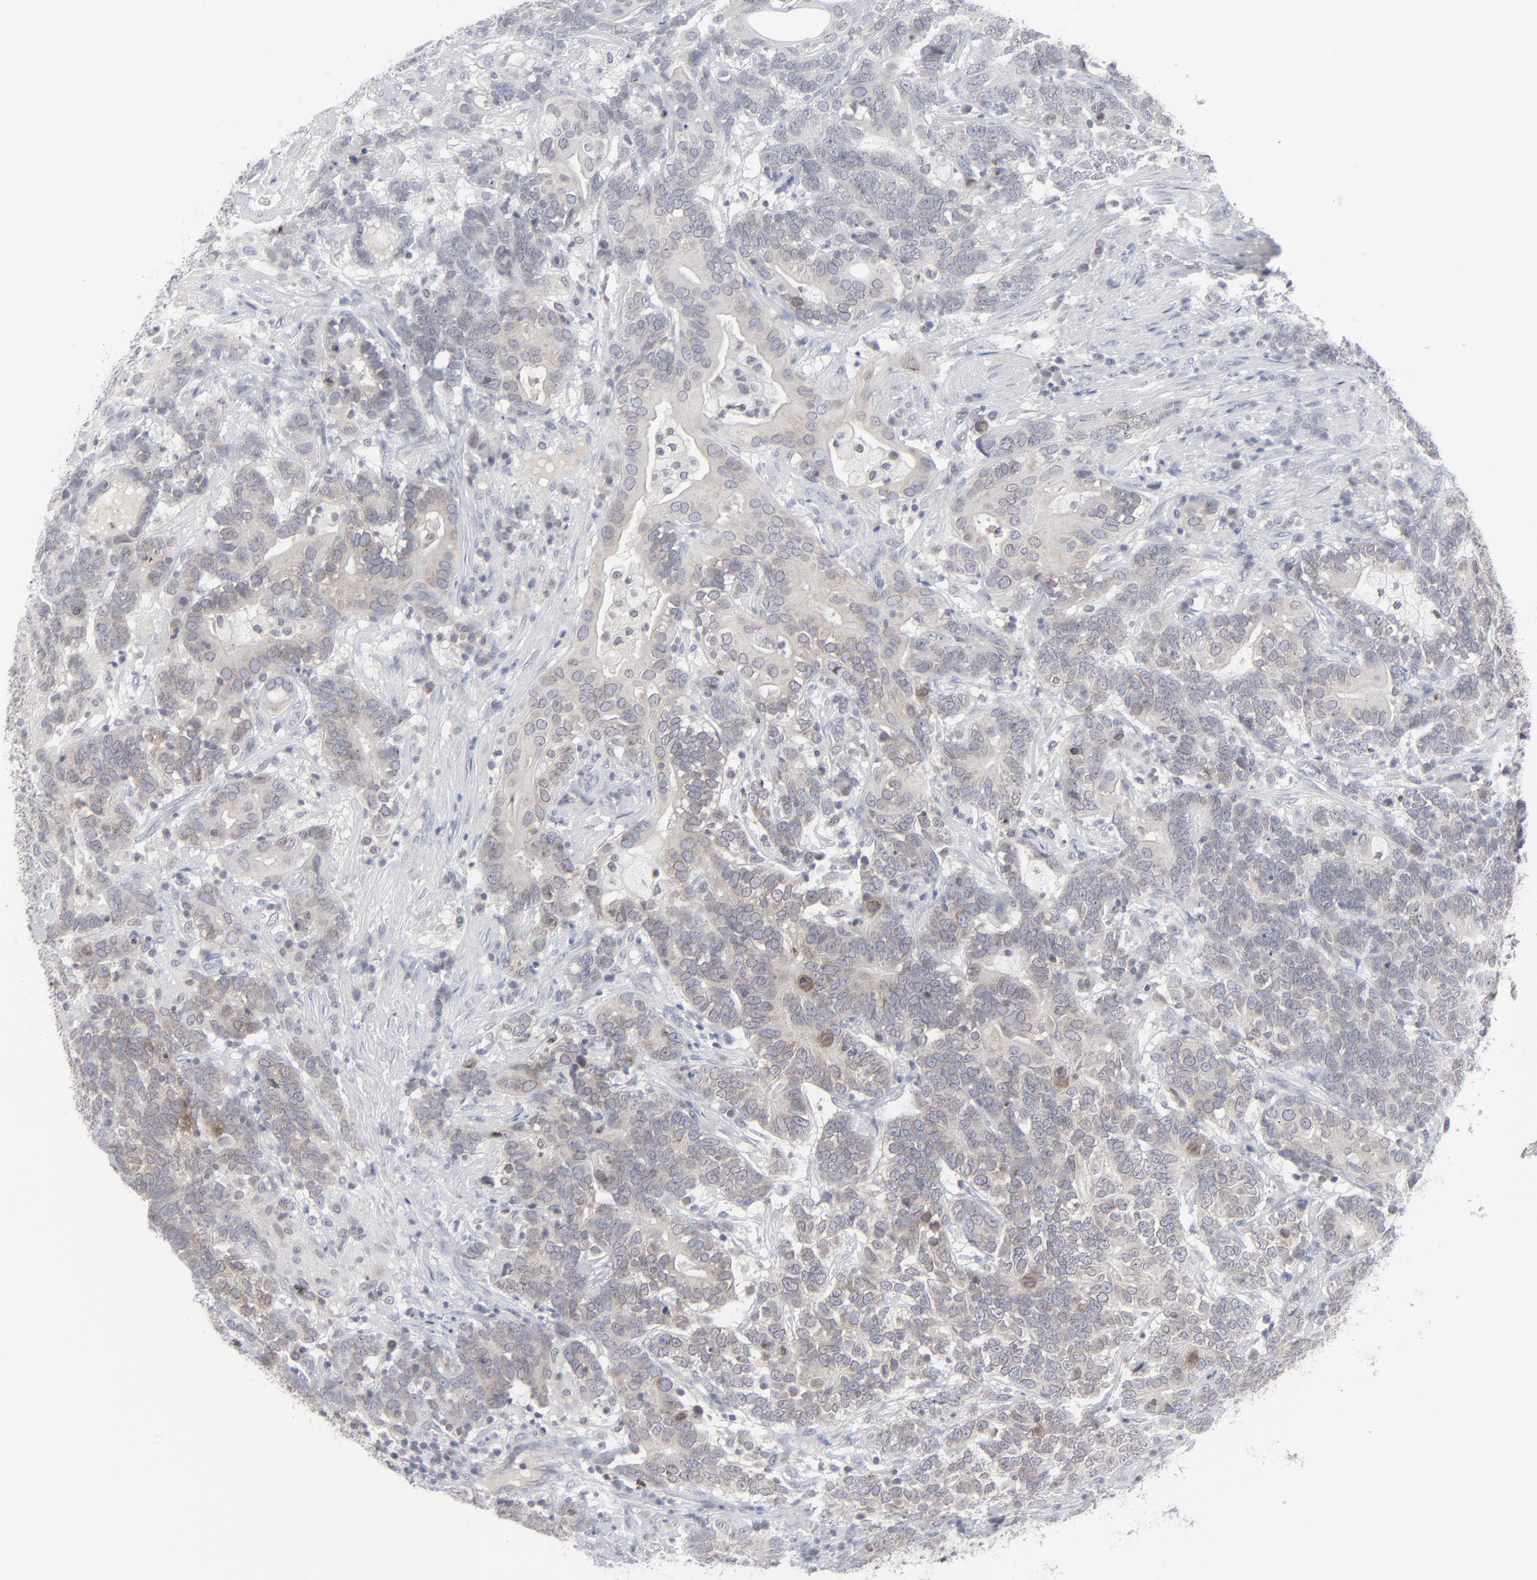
{"staining": {"intensity": "weak", "quantity": "<25%", "location": "cytoplasmic/membranous"}, "tissue": "testis cancer", "cell_type": "Tumor cells", "image_type": "cancer", "snomed": [{"axis": "morphology", "description": "Carcinoma, Embryonal, NOS"}, {"axis": "topography", "description": "Testis"}], "caption": "Immunohistochemical staining of human testis embryonal carcinoma exhibits no significant positivity in tumor cells.", "gene": "NUP88", "patient": {"sex": "male", "age": 26}}